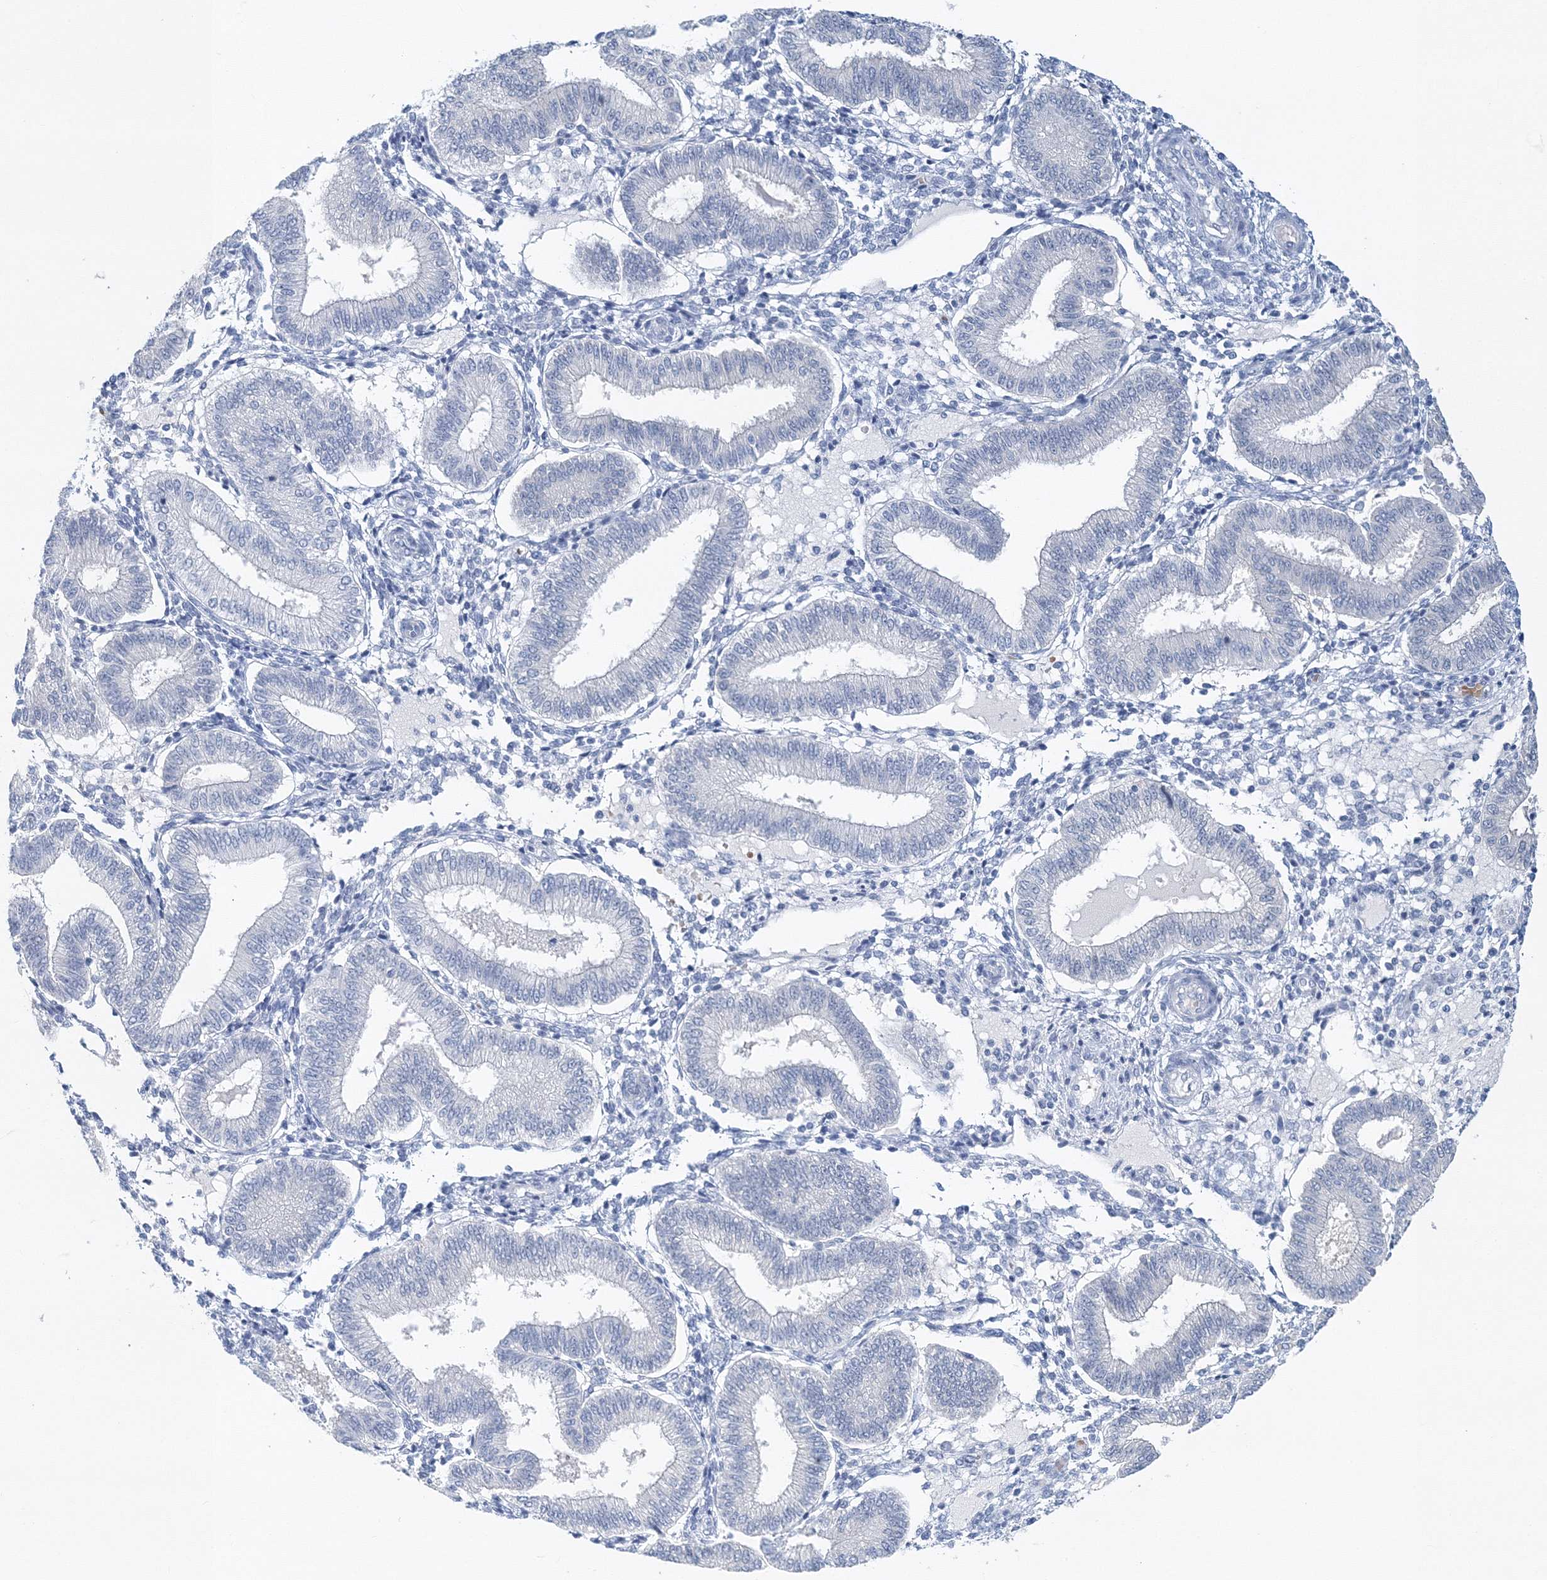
{"staining": {"intensity": "negative", "quantity": "none", "location": "none"}, "tissue": "endometrium", "cell_type": "Cells in endometrial stroma", "image_type": "normal", "snomed": [{"axis": "morphology", "description": "Normal tissue, NOS"}, {"axis": "topography", "description": "Endometrium"}], "caption": "IHC photomicrograph of normal human endometrium stained for a protein (brown), which reveals no positivity in cells in endometrial stroma. (Brightfield microscopy of DAB immunohistochemistry at high magnification).", "gene": "VILL", "patient": {"sex": "female", "age": 39}}